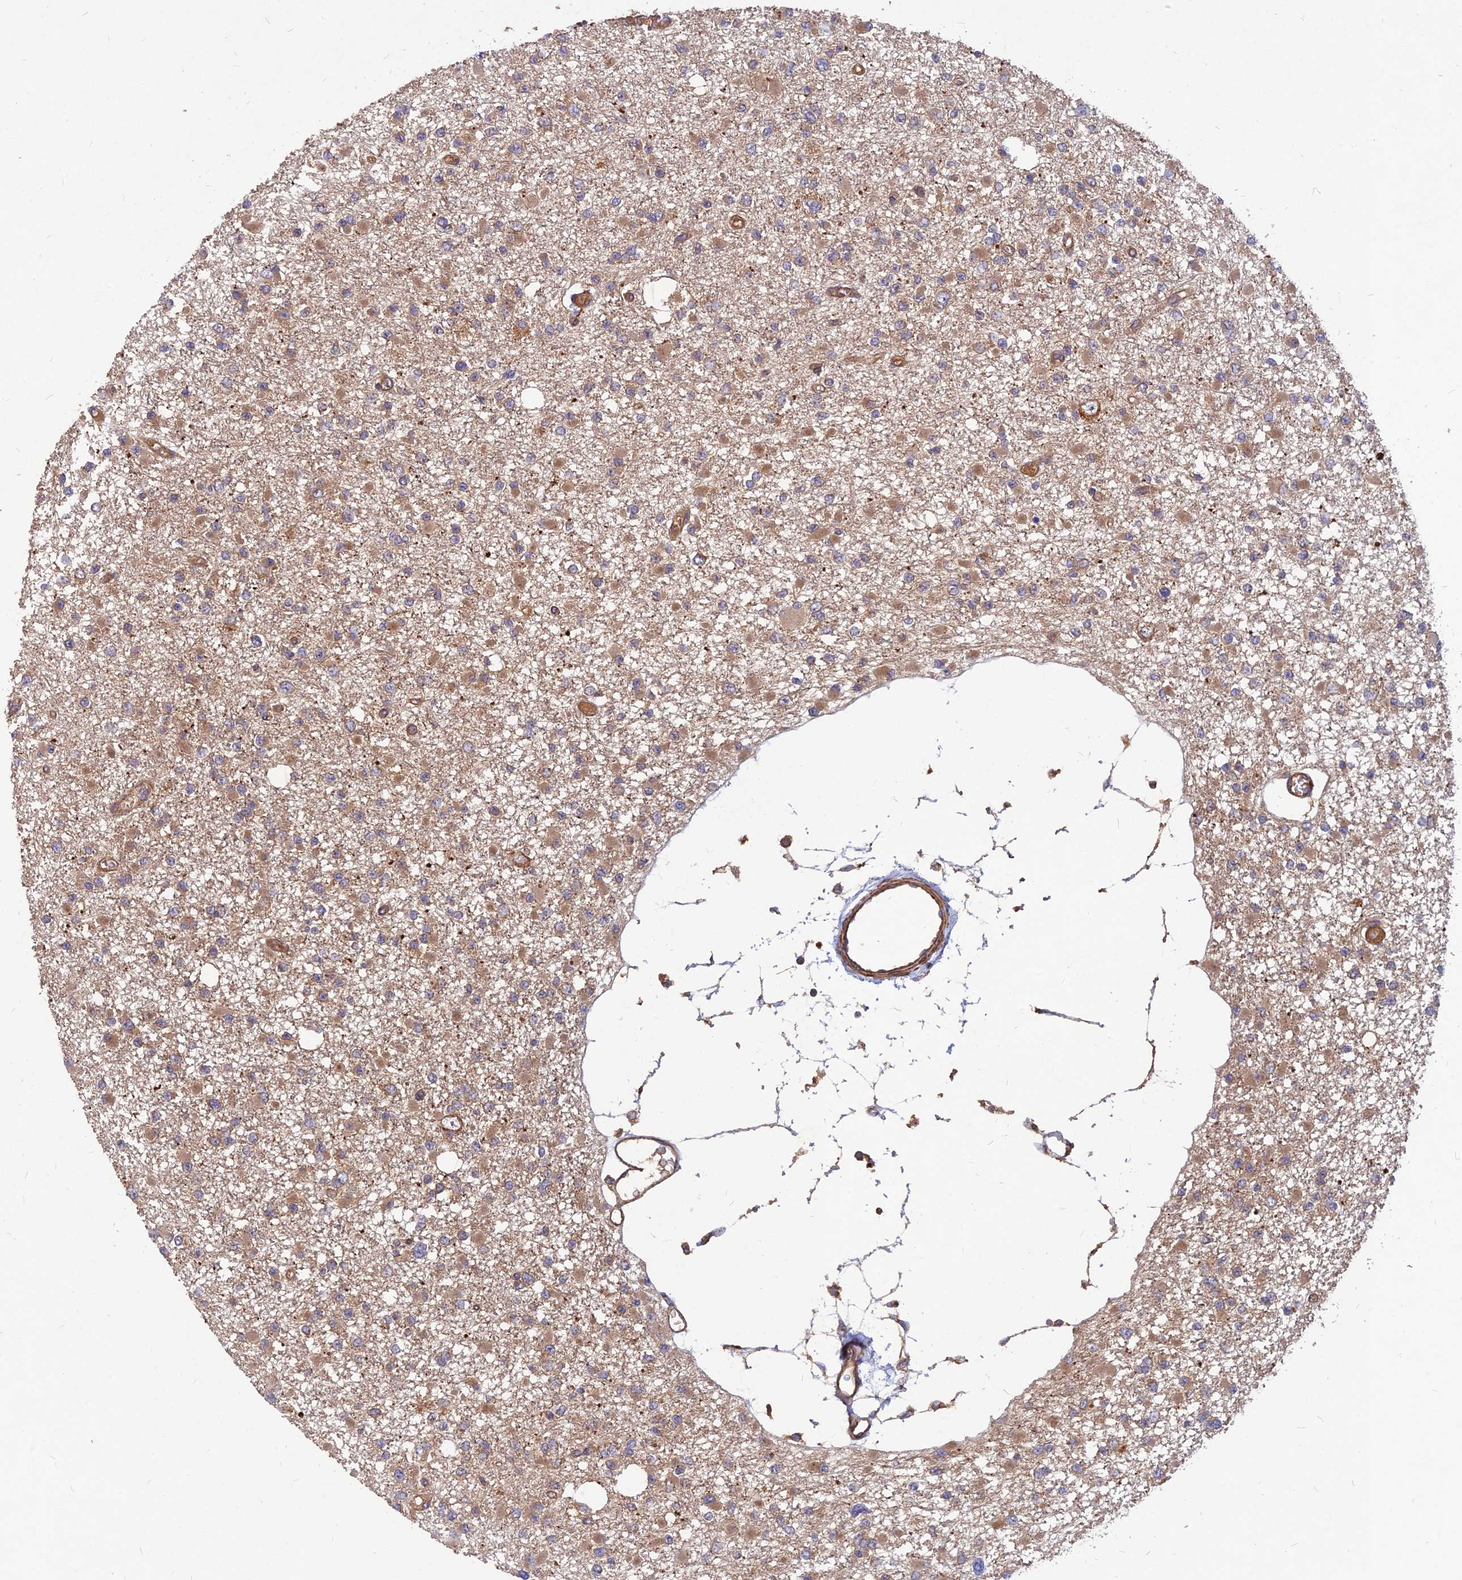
{"staining": {"intensity": "moderate", "quantity": ">75%", "location": "cytoplasmic/membranous"}, "tissue": "glioma", "cell_type": "Tumor cells", "image_type": "cancer", "snomed": [{"axis": "morphology", "description": "Glioma, malignant, Low grade"}, {"axis": "topography", "description": "Brain"}], "caption": "The histopathology image displays staining of glioma, revealing moderate cytoplasmic/membranous protein expression (brown color) within tumor cells.", "gene": "RELCH", "patient": {"sex": "female", "age": 22}}